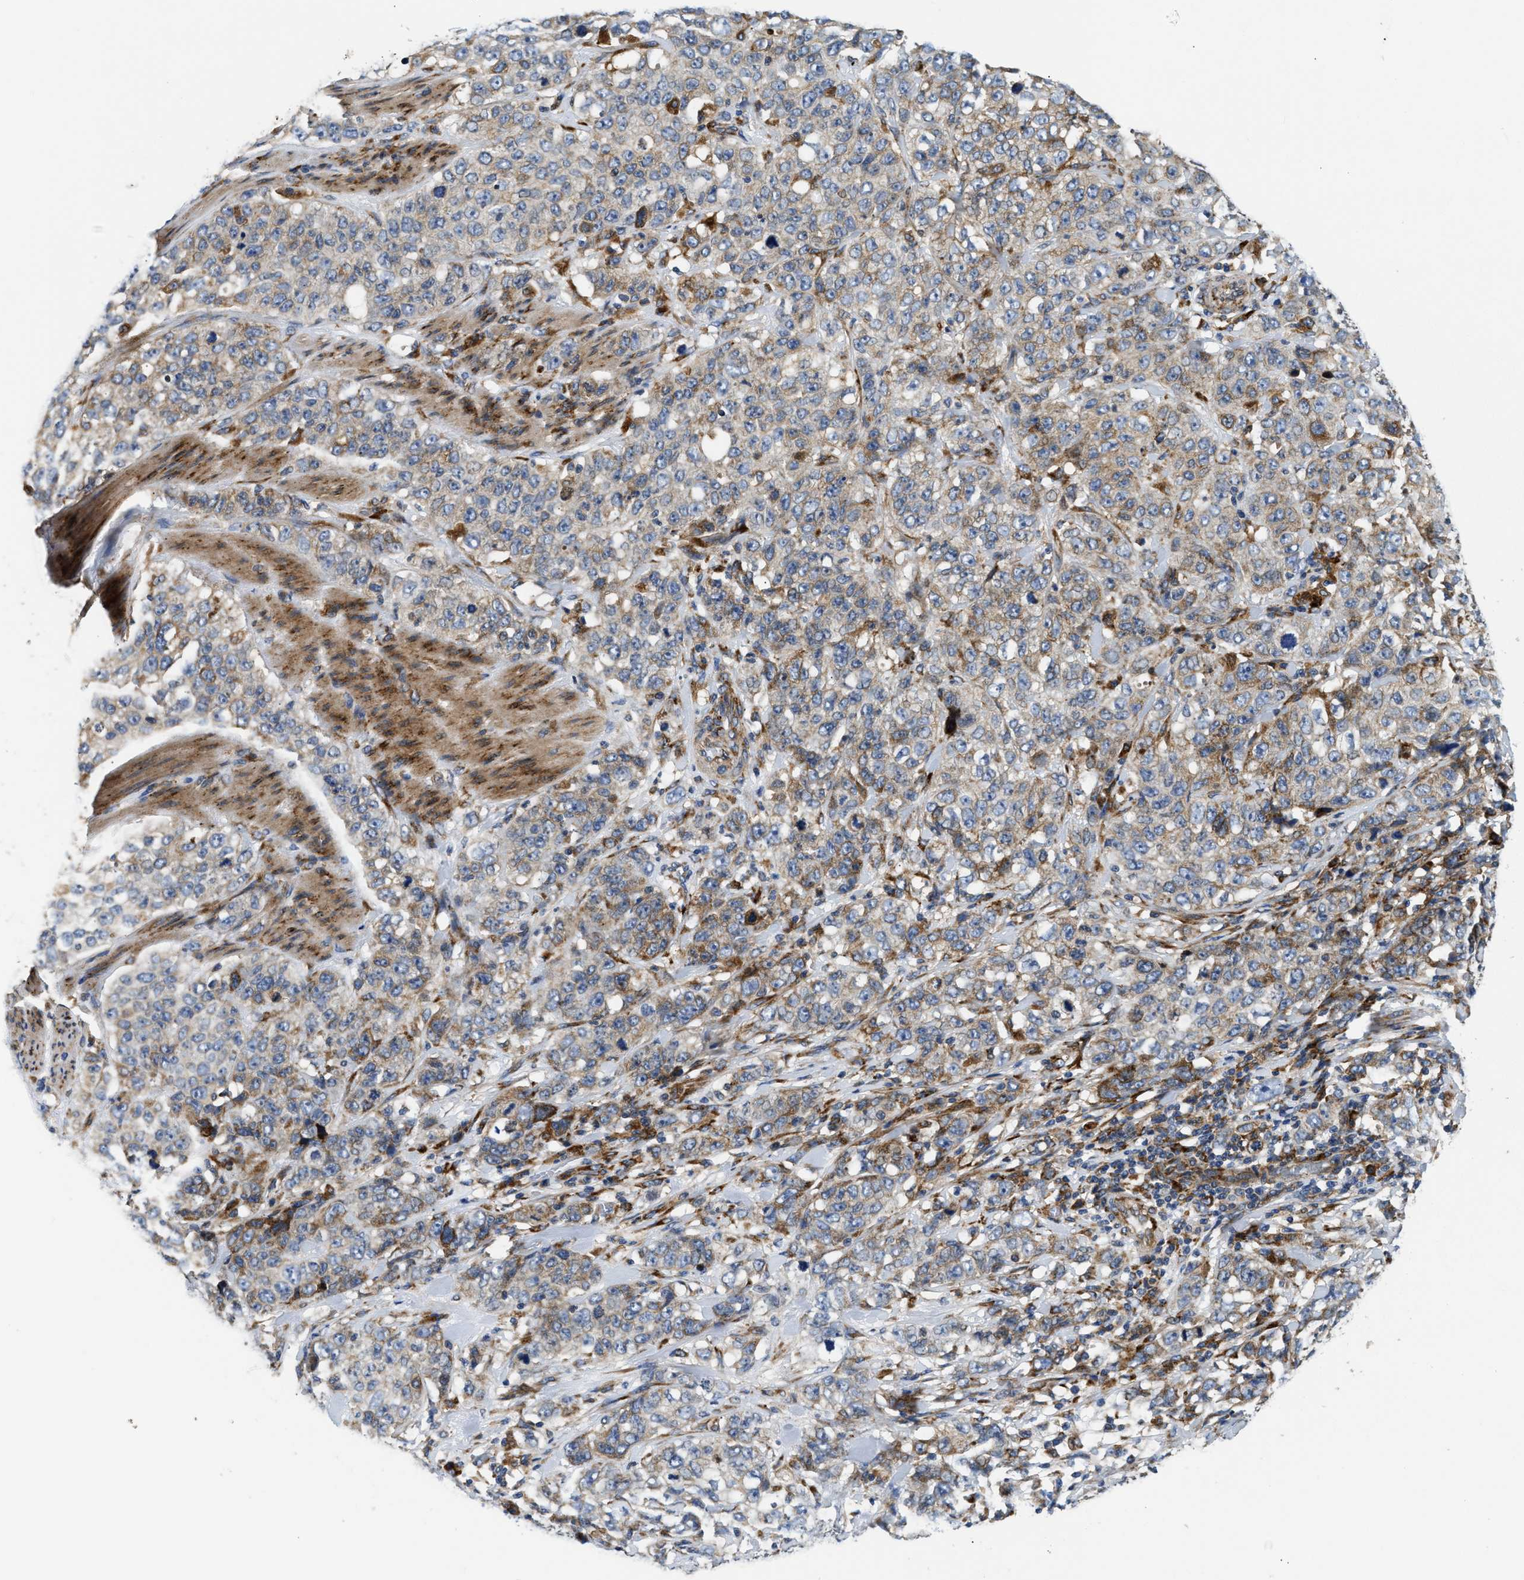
{"staining": {"intensity": "weak", "quantity": ">75%", "location": "cytoplasmic/membranous"}, "tissue": "stomach cancer", "cell_type": "Tumor cells", "image_type": "cancer", "snomed": [{"axis": "morphology", "description": "Adenocarcinoma, NOS"}, {"axis": "topography", "description": "Stomach"}], "caption": "IHC micrograph of neoplastic tissue: human stomach adenocarcinoma stained using IHC exhibits low levels of weak protein expression localized specifically in the cytoplasmic/membranous of tumor cells, appearing as a cytoplasmic/membranous brown color.", "gene": "AMZ1", "patient": {"sex": "male", "age": 48}}